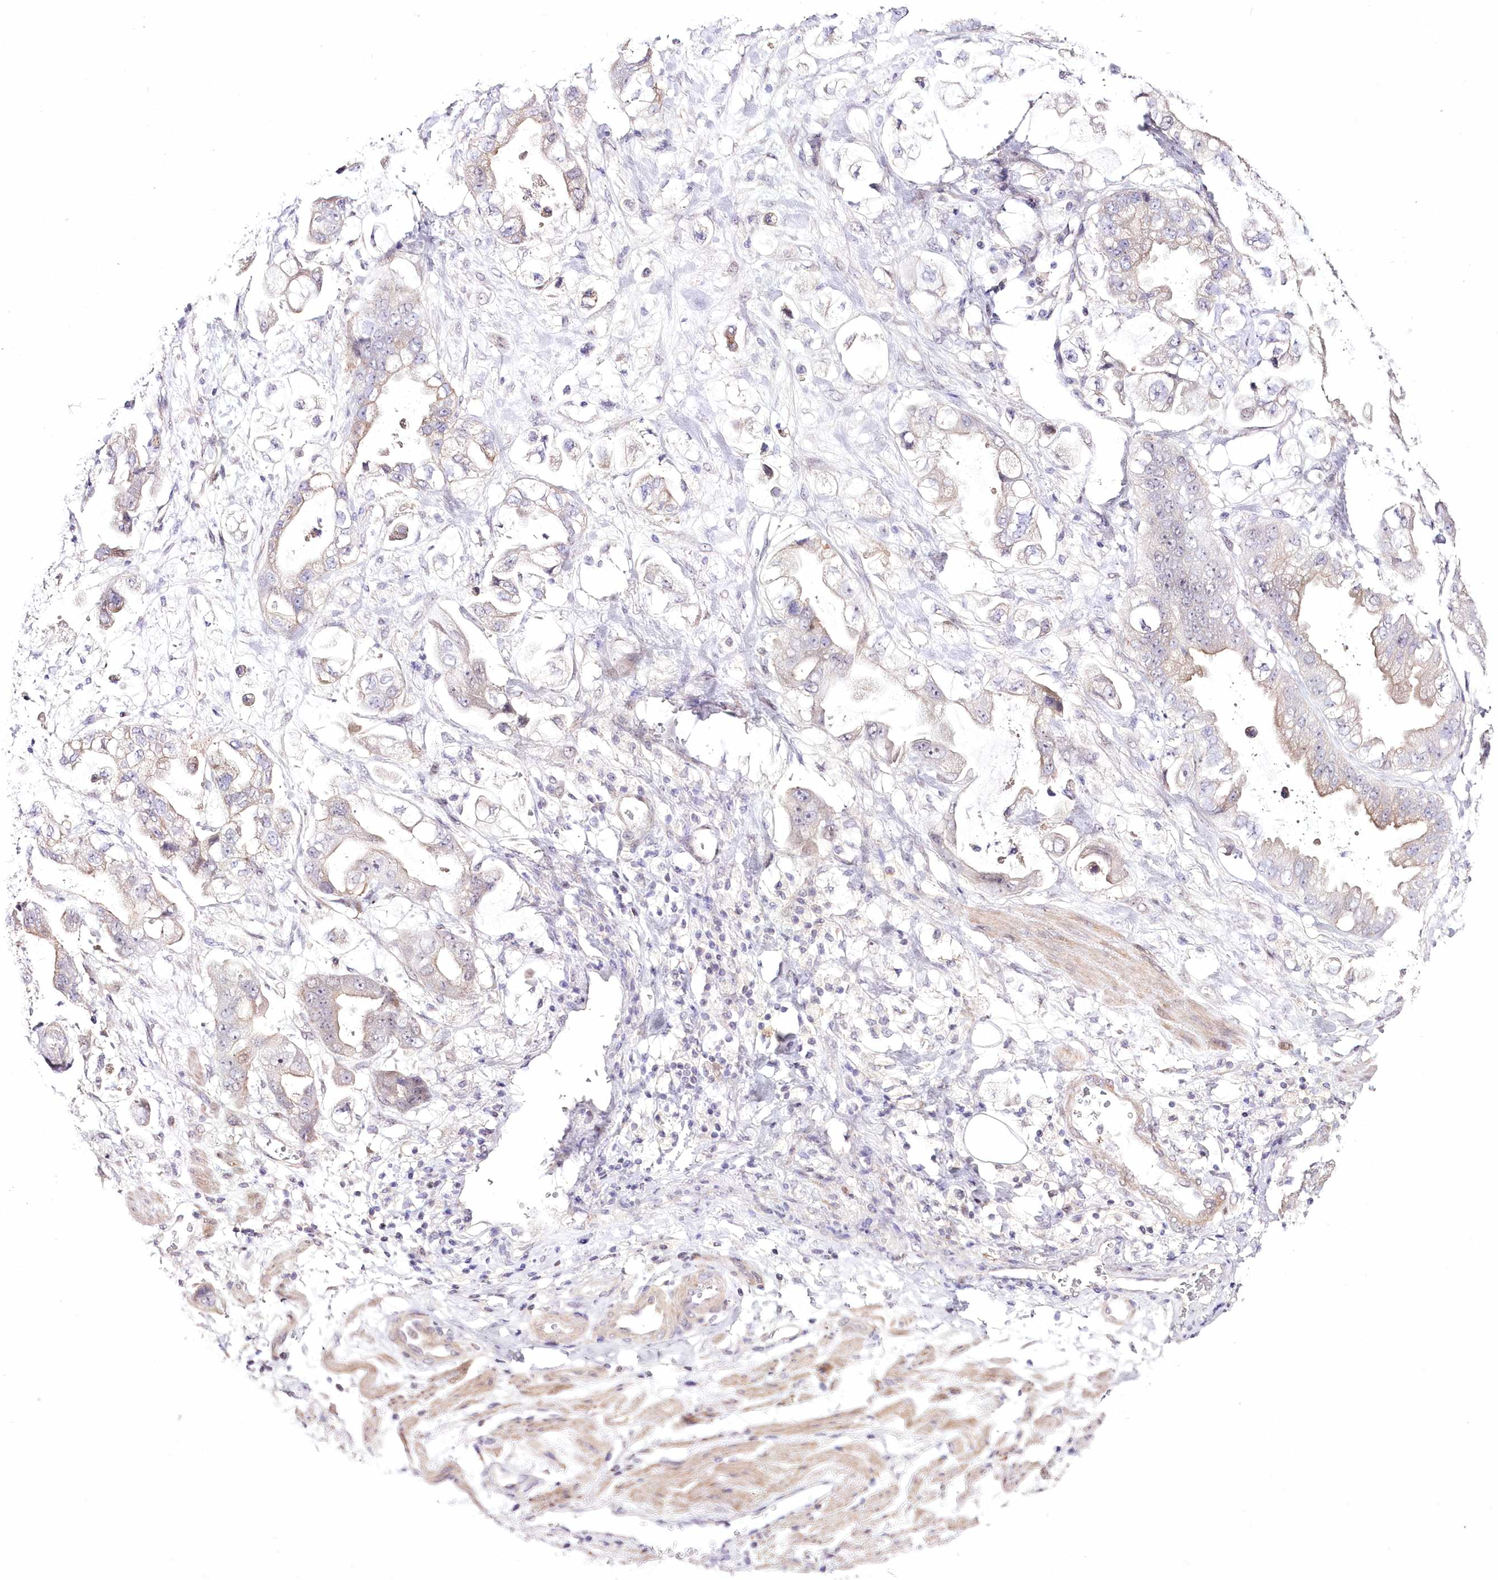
{"staining": {"intensity": "weak", "quantity": "<25%", "location": "cytoplasmic/membranous"}, "tissue": "stomach cancer", "cell_type": "Tumor cells", "image_type": "cancer", "snomed": [{"axis": "morphology", "description": "Adenocarcinoma, NOS"}, {"axis": "topography", "description": "Stomach"}], "caption": "A histopathology image of human stomach cancer is negative for staining in tumor cells.", "gene": "FAM241B", "patient": {"sex": "male", "age": 62}}